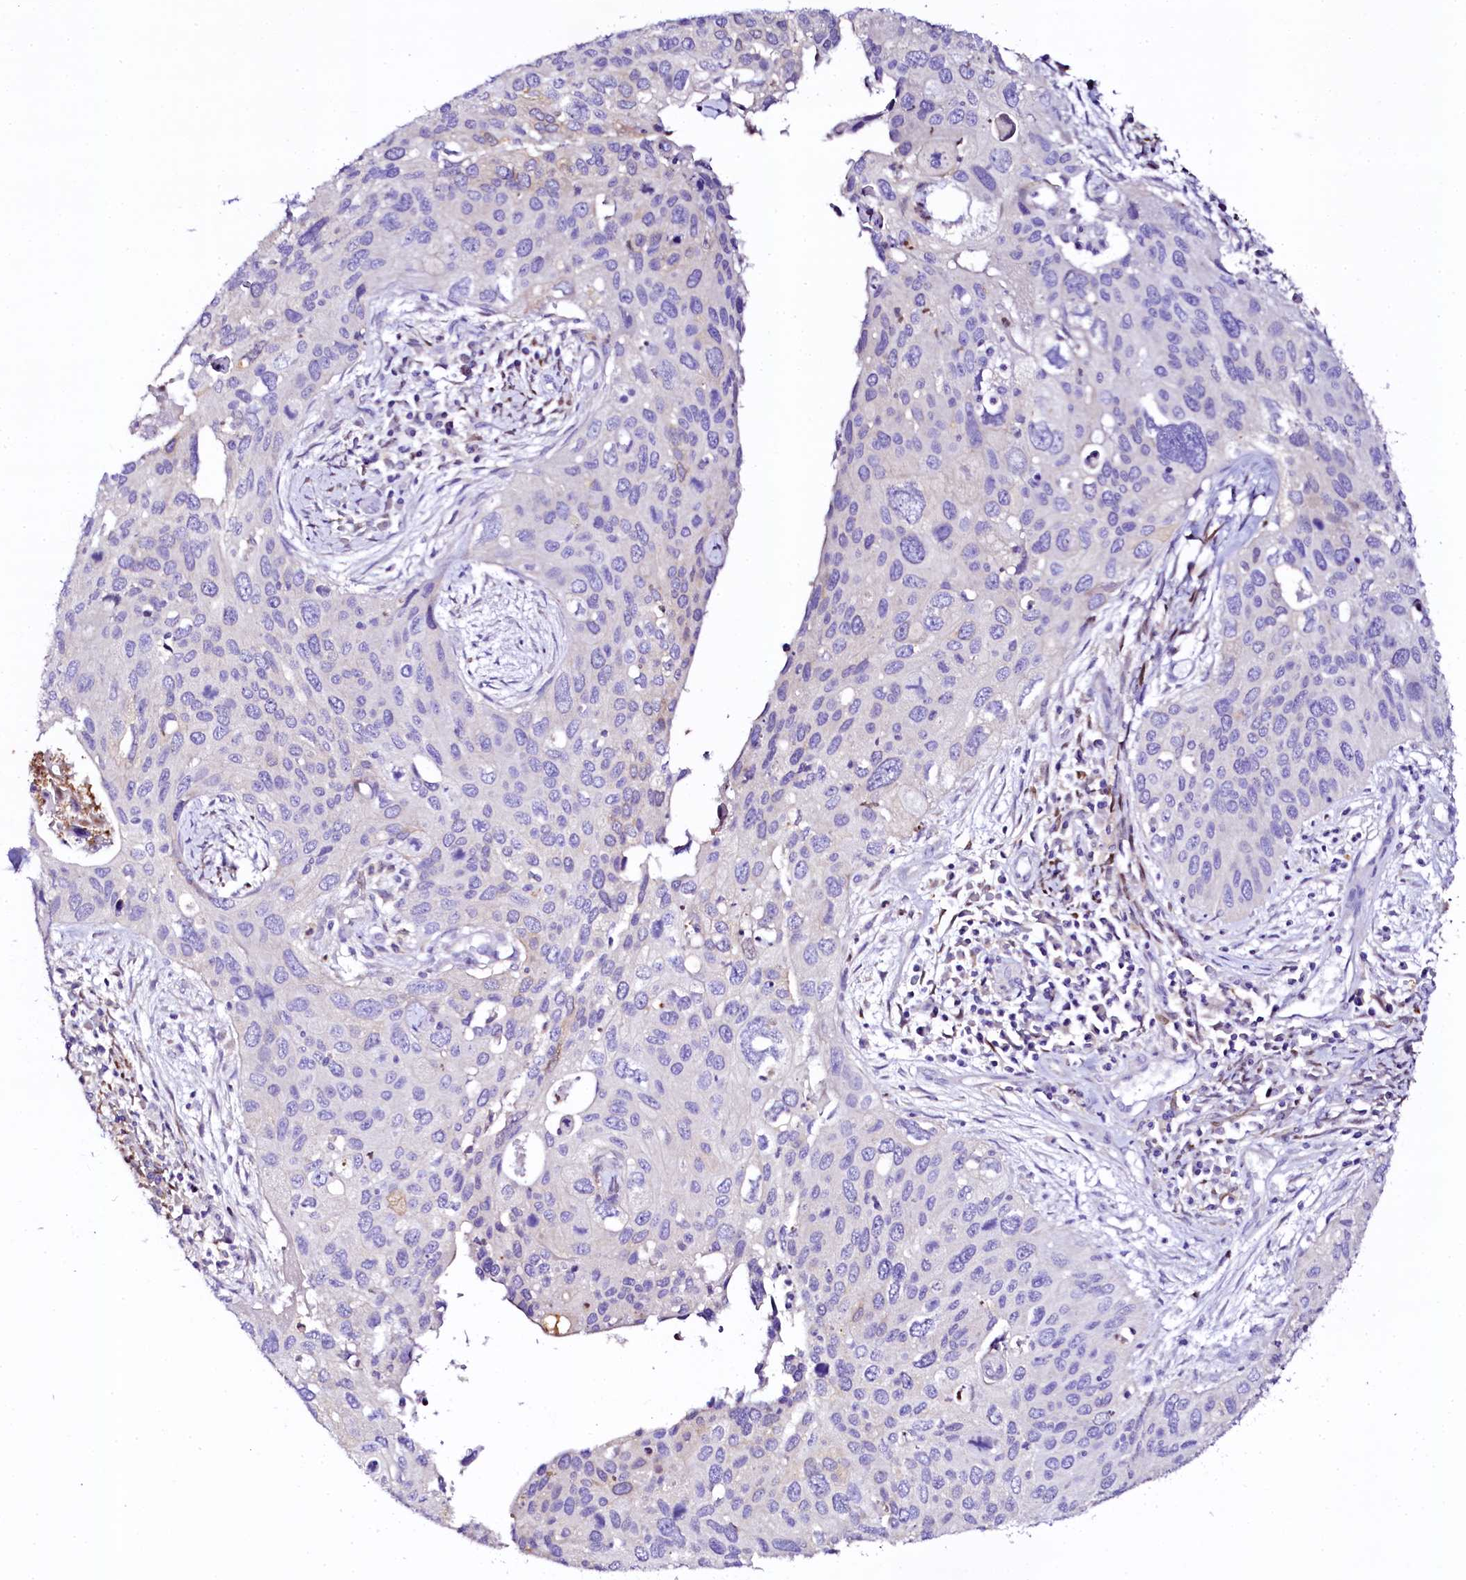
{"staining": {"intensity": "negative", "quantity": "none", "location": "none"}, "tissue": "cervical cancer", "cell_type": "Tumor cells", "image_type": "cancer", "snomed": [{"axis": "morphology", "description": "Squamous cell carcinoma, NOS"}, {"axis": "topography", "description": "Cervix"}], "caption": "IHC histopathology image of human squamous cell carcinoma (cervical) stained for a protein (brown), which displays no staining in tumor cells.", "gene": "NAA16", "patient": {"sex": "female", "age": 55}}